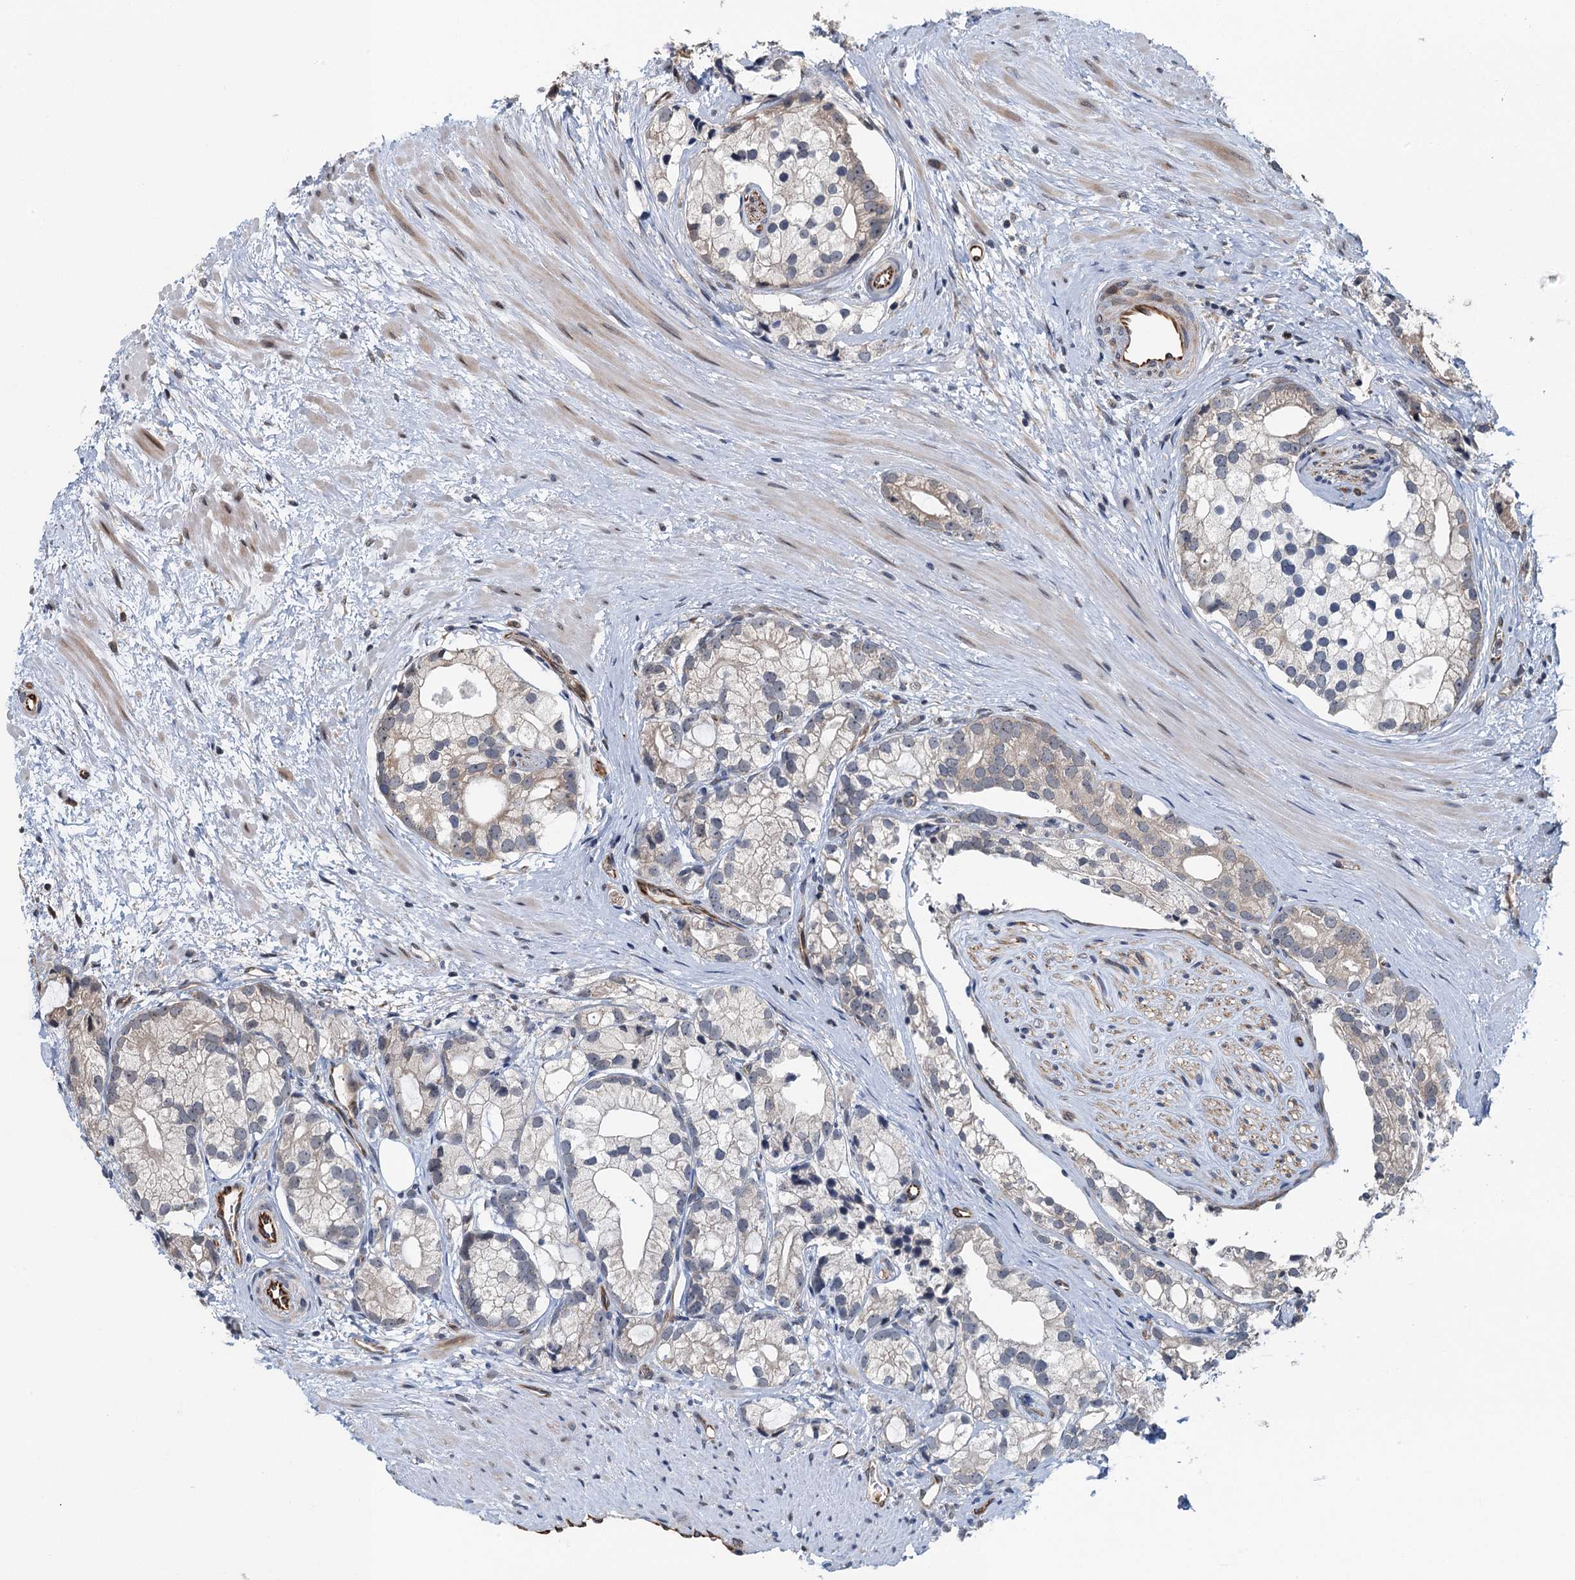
{"staining": {"intensity": "negative", "quantity": "none", "location": "none"}, "tissue": "prostate cancer", "cell_type": "Tumor cells", "image_type": "cancer", "snomed": [{"axis": "morphology", "description": "Adenocarcinoma, High grade"}, {"axis": "topography", "description": "Prostate"}], "caption": "Immunohistochemical staining of prostate high-grade adenocarcinoma shows no significant staining in tumor cells. (DAB (3,3'-diaminobenzidine) immunohistochemistry with hematoxylin counter stain).", "gene": "WHAMM", "patient": {"sex": "male", "age": 75}}